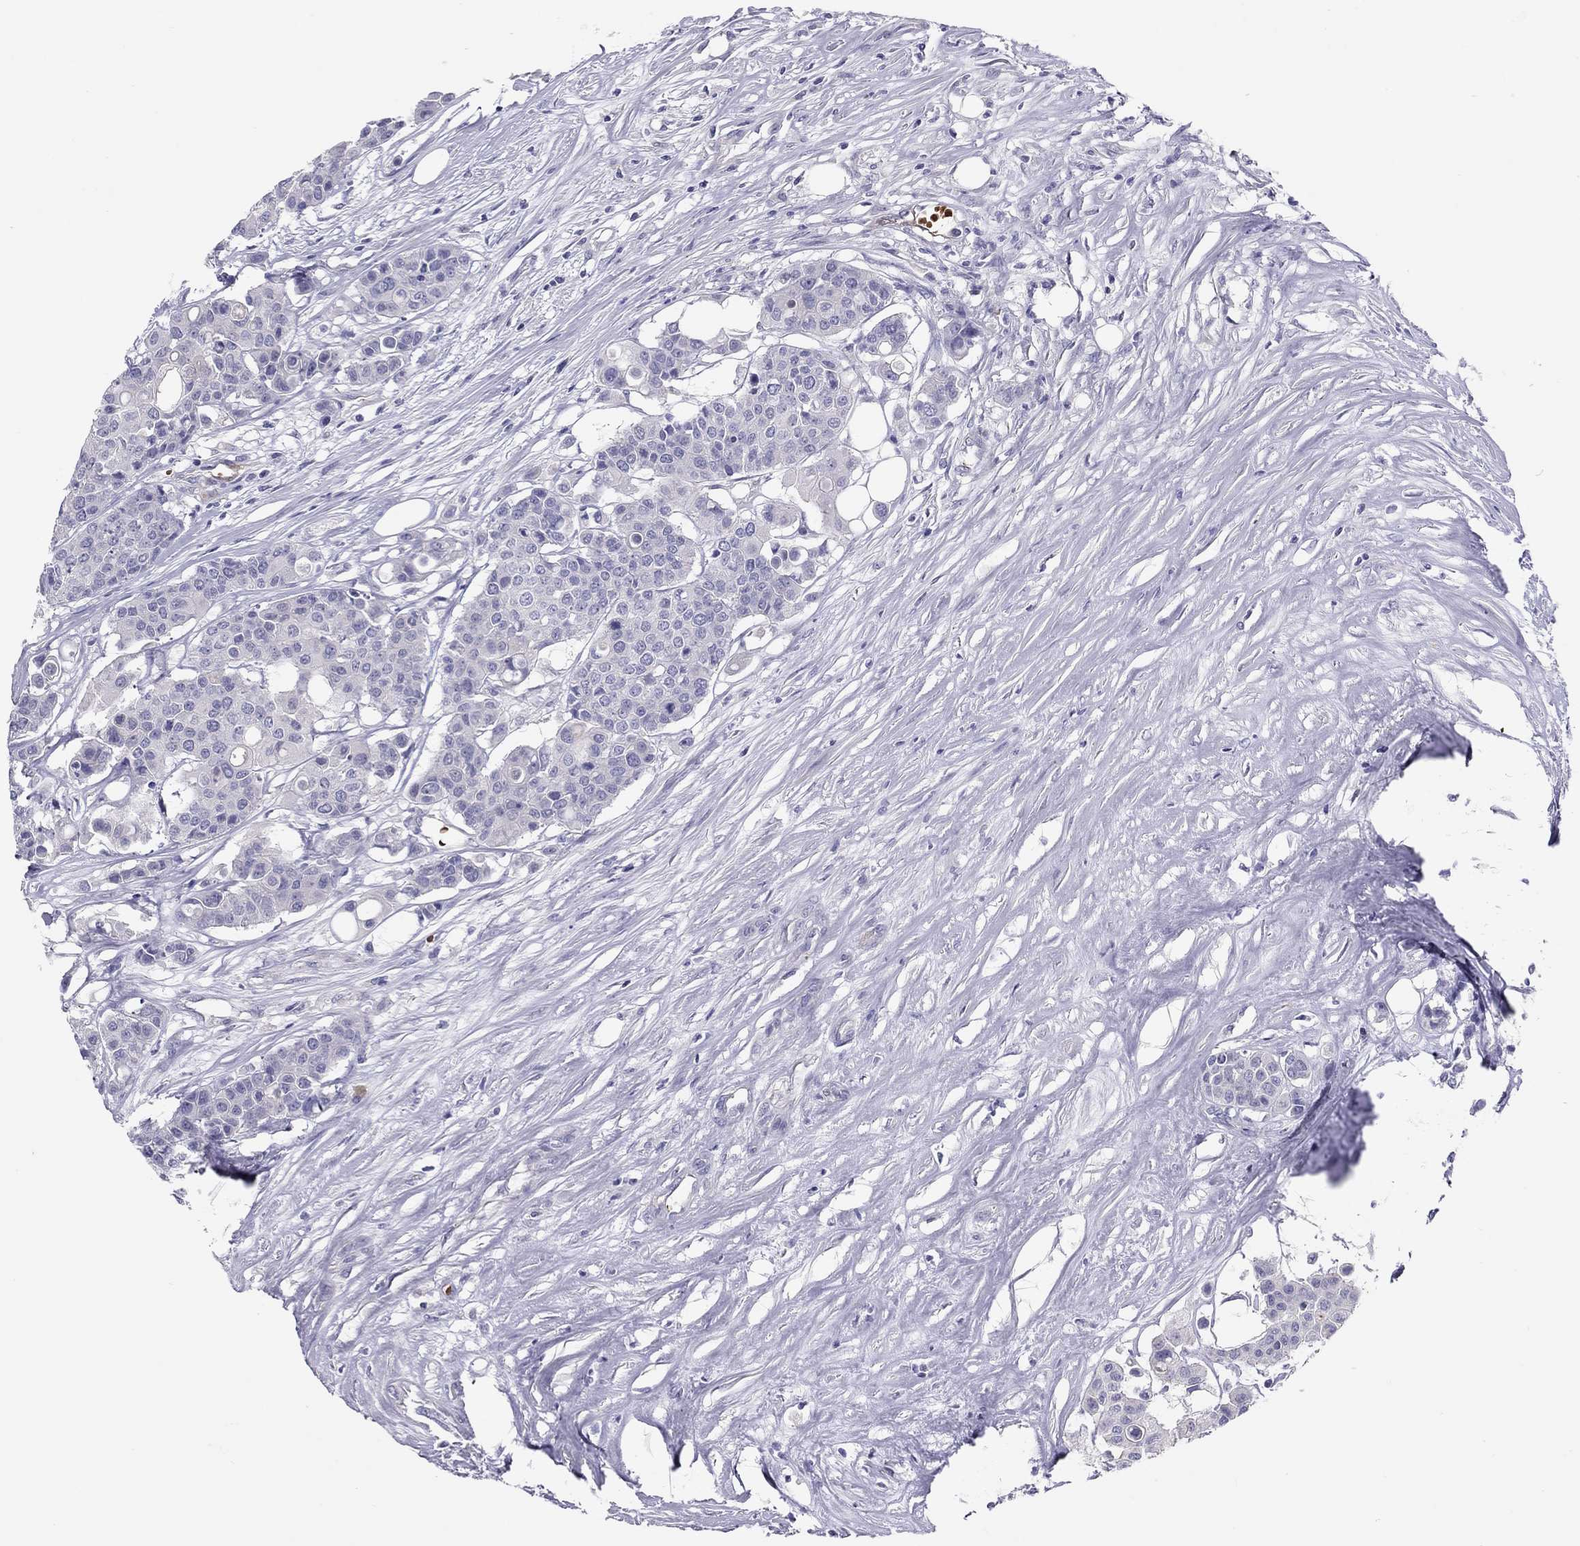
{"staining": {"intensity": "negative", "quantity": "none", "location": "none"}, "tissue": "carcinoid", "cell_type": "Tumor cells", "image_type": "cancer", "snomed": [{"axis": "morphology", "description": "Carcinoid, malignant, NOS"}, {"axis": "topography", "description": "Colon"}], "caption": "Malignant carcinoid stained for a protein using IHC demonstrates no expression tumor cells.", "gene": "FRMD1", "patient": {"sex": "male", "age": 81}}